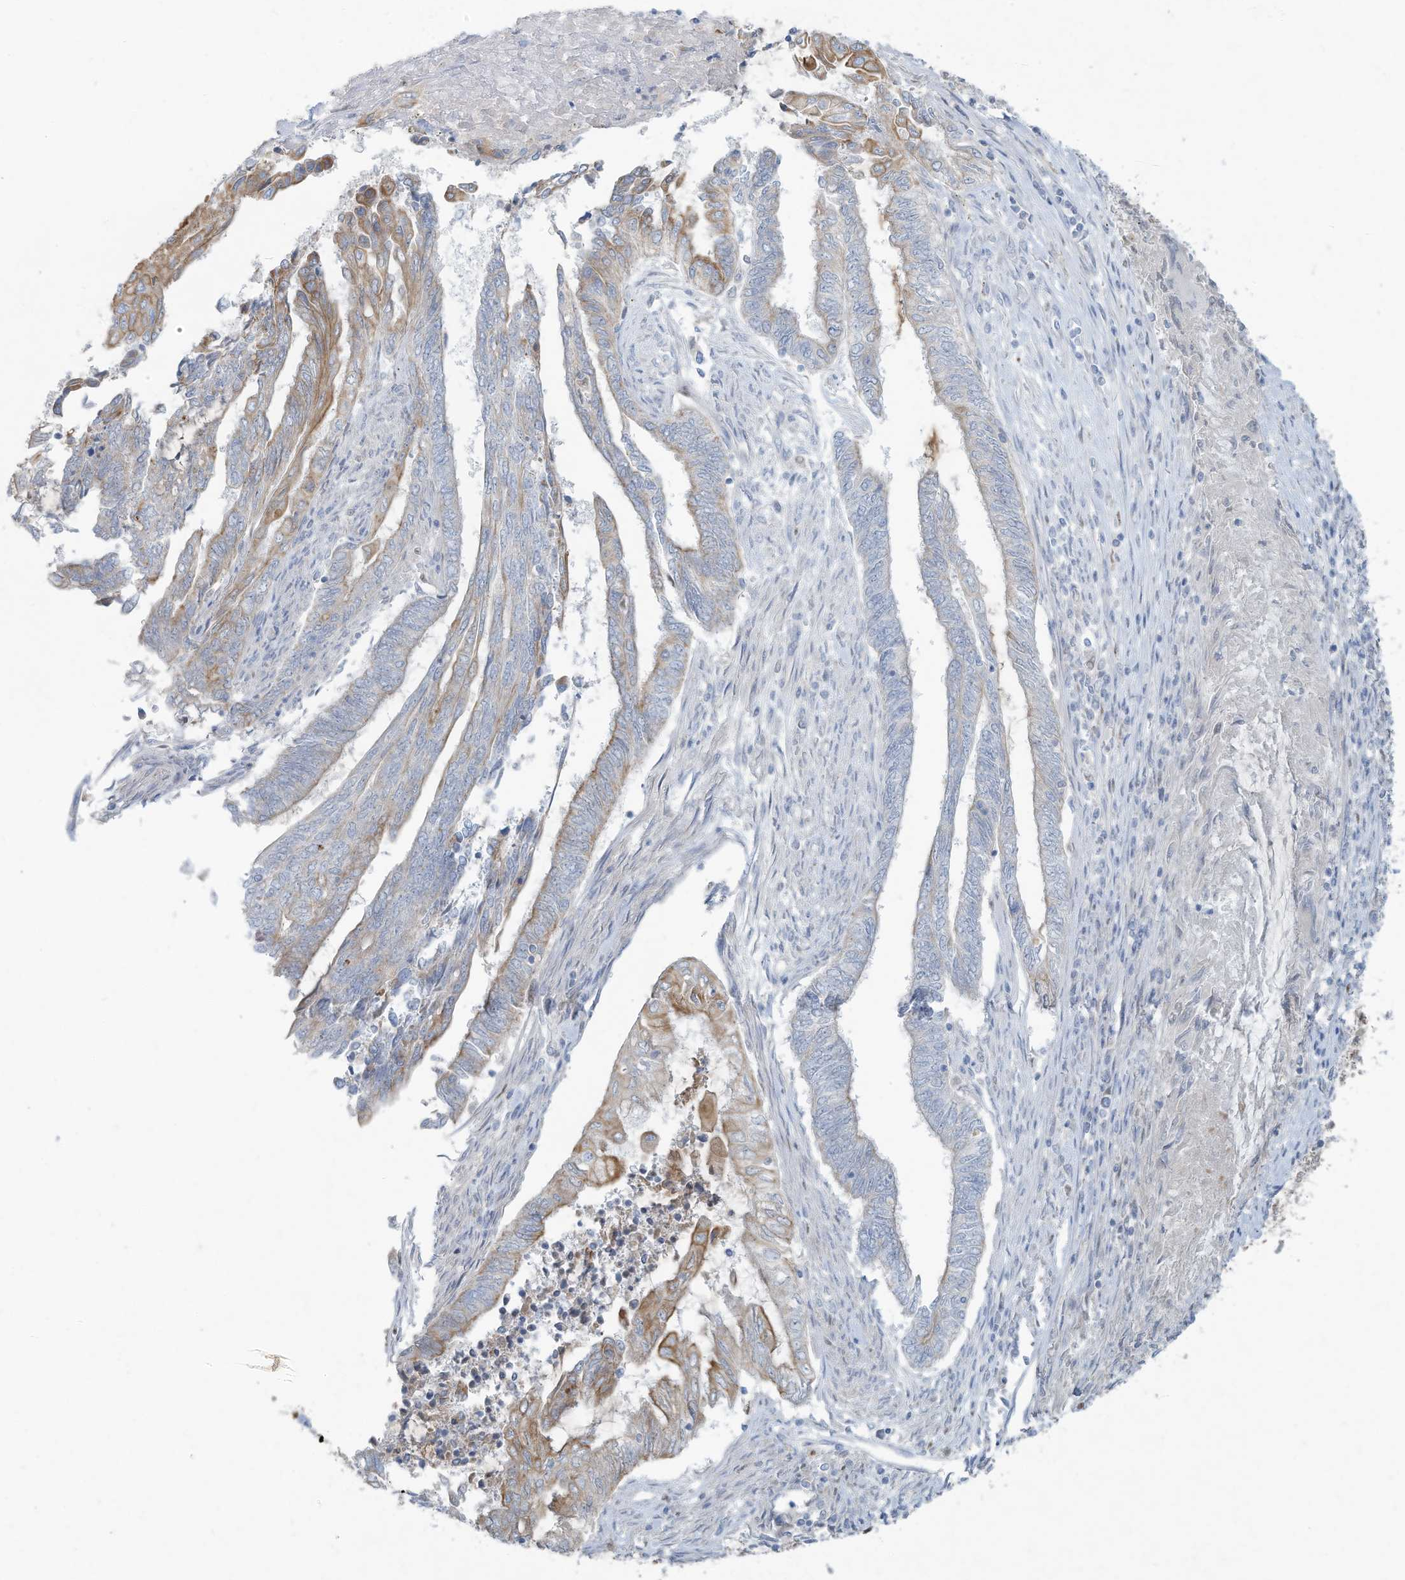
{"staining": {"intensity": "moderate", "quantity": "<25%", "location": "cytoplasmic/membranous"}, "tissue": "endometrial cancer", "cell_type": "Tumor cells", "image_type": "cancer", "snomed": [{"axis": "morphology", "description": "Adenocarcinoma, NOS"}, {"axis": "topography", "description": "Uterus"}, {"axis": "topography", "description": "Endometrium"}], "caption": "Immunohistochemical staining of human endometrial adenocarcinoma reveals low levels of moderate cytoplasmic/membranous protein positivity in approximately <25% of tumor cells. (Brightfield microscopy of DAB IHC at high magnification).", "gene": "TUBE1", "patient": {"sex": "female", "age": 70}}